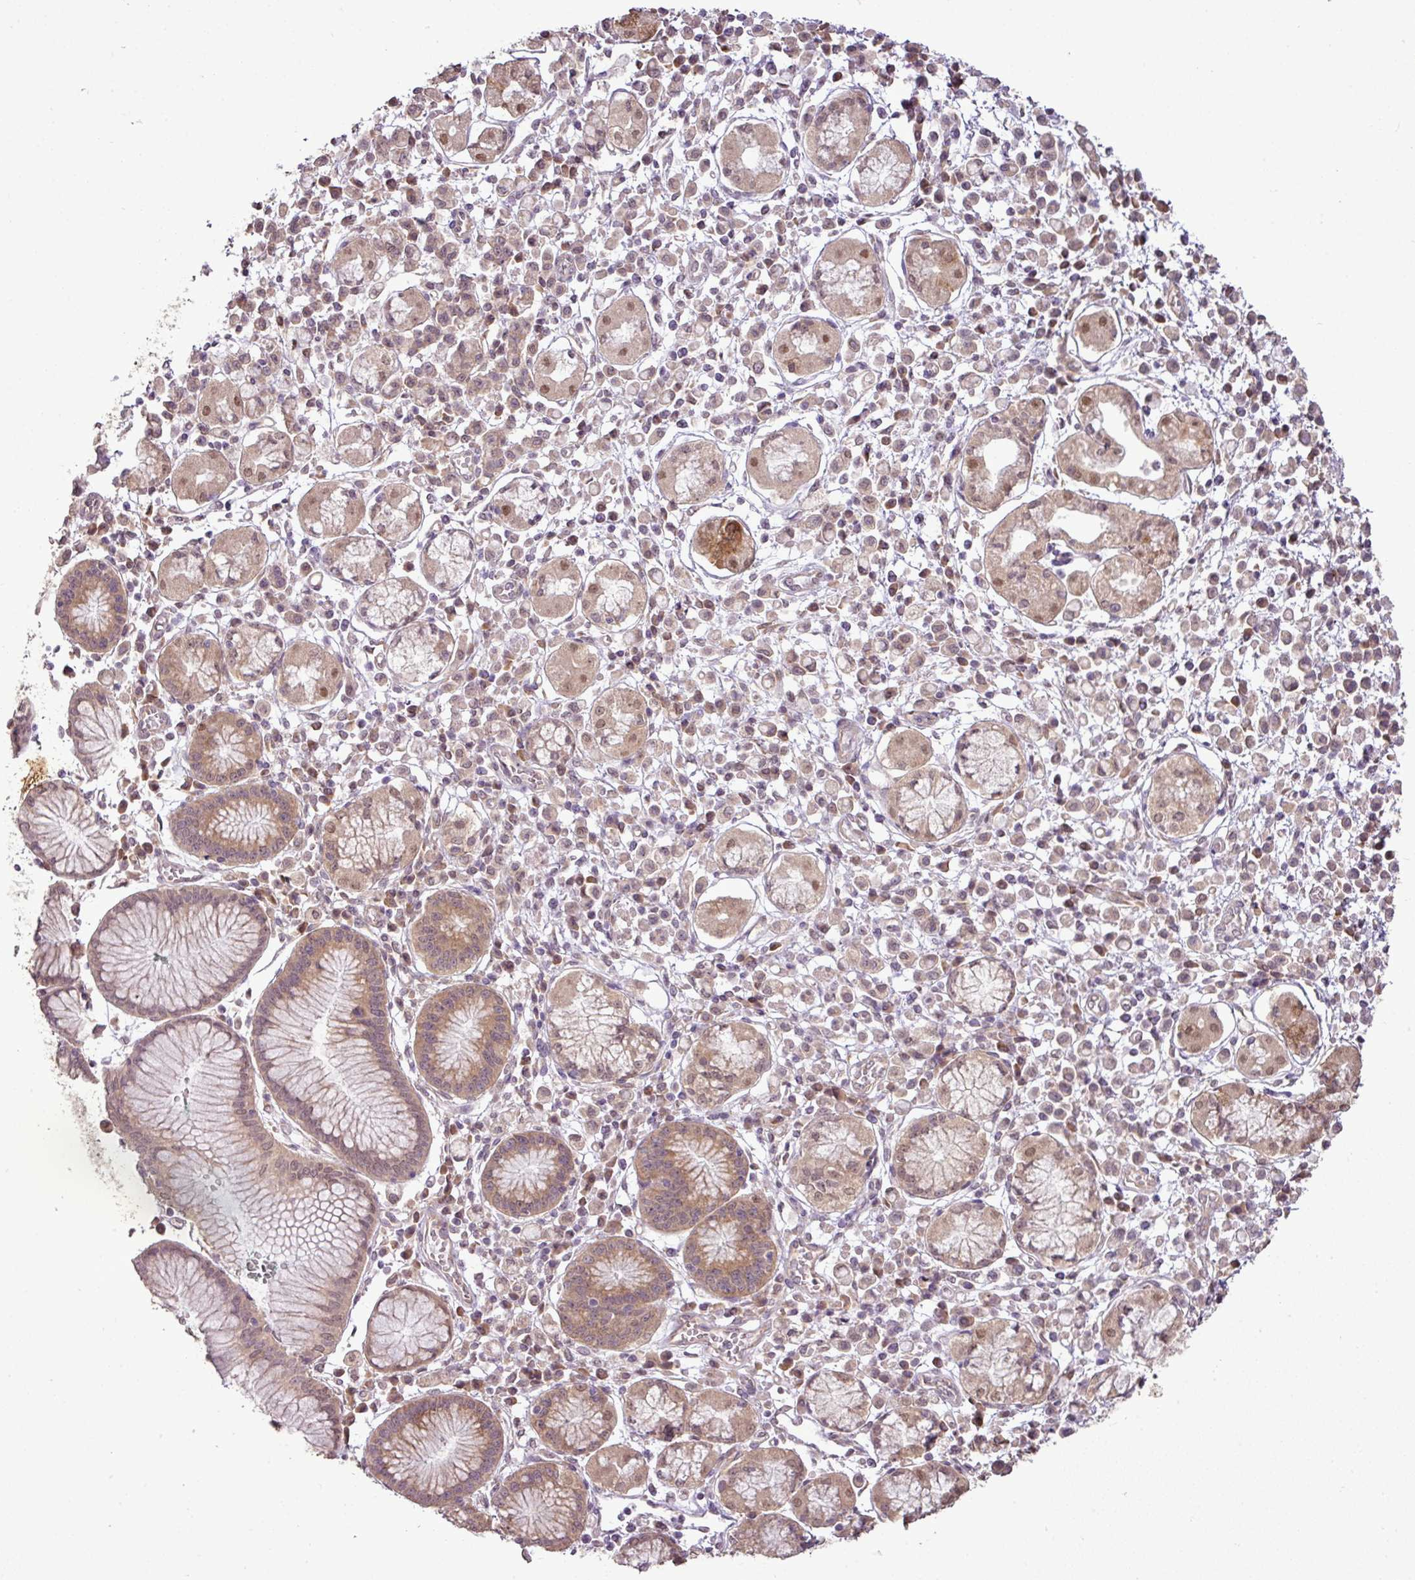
{"staining": {"intensity": "weak", "quantity": "25%-75%", "location": "cytoplasmic/membranous,nuclear"}, "tissue": "stomach cancer", "cell_type": "Tumor cells", "image_type": "cancer", "snomed": [{"axis": "morphology", "description": "Adenocarcinoma, NOS"}, {"axis": "topography", "description": "Stomach"}], "caption": "Weak cytoplasmic/membranous and nuclear staining for a protein is seen in approximately 25%-75% of tumor cells of stomach cancer (adenocarcinoma) using IHC.", "gene": "DNAAF4", "patient": {"sex": "male", "age": 77}}